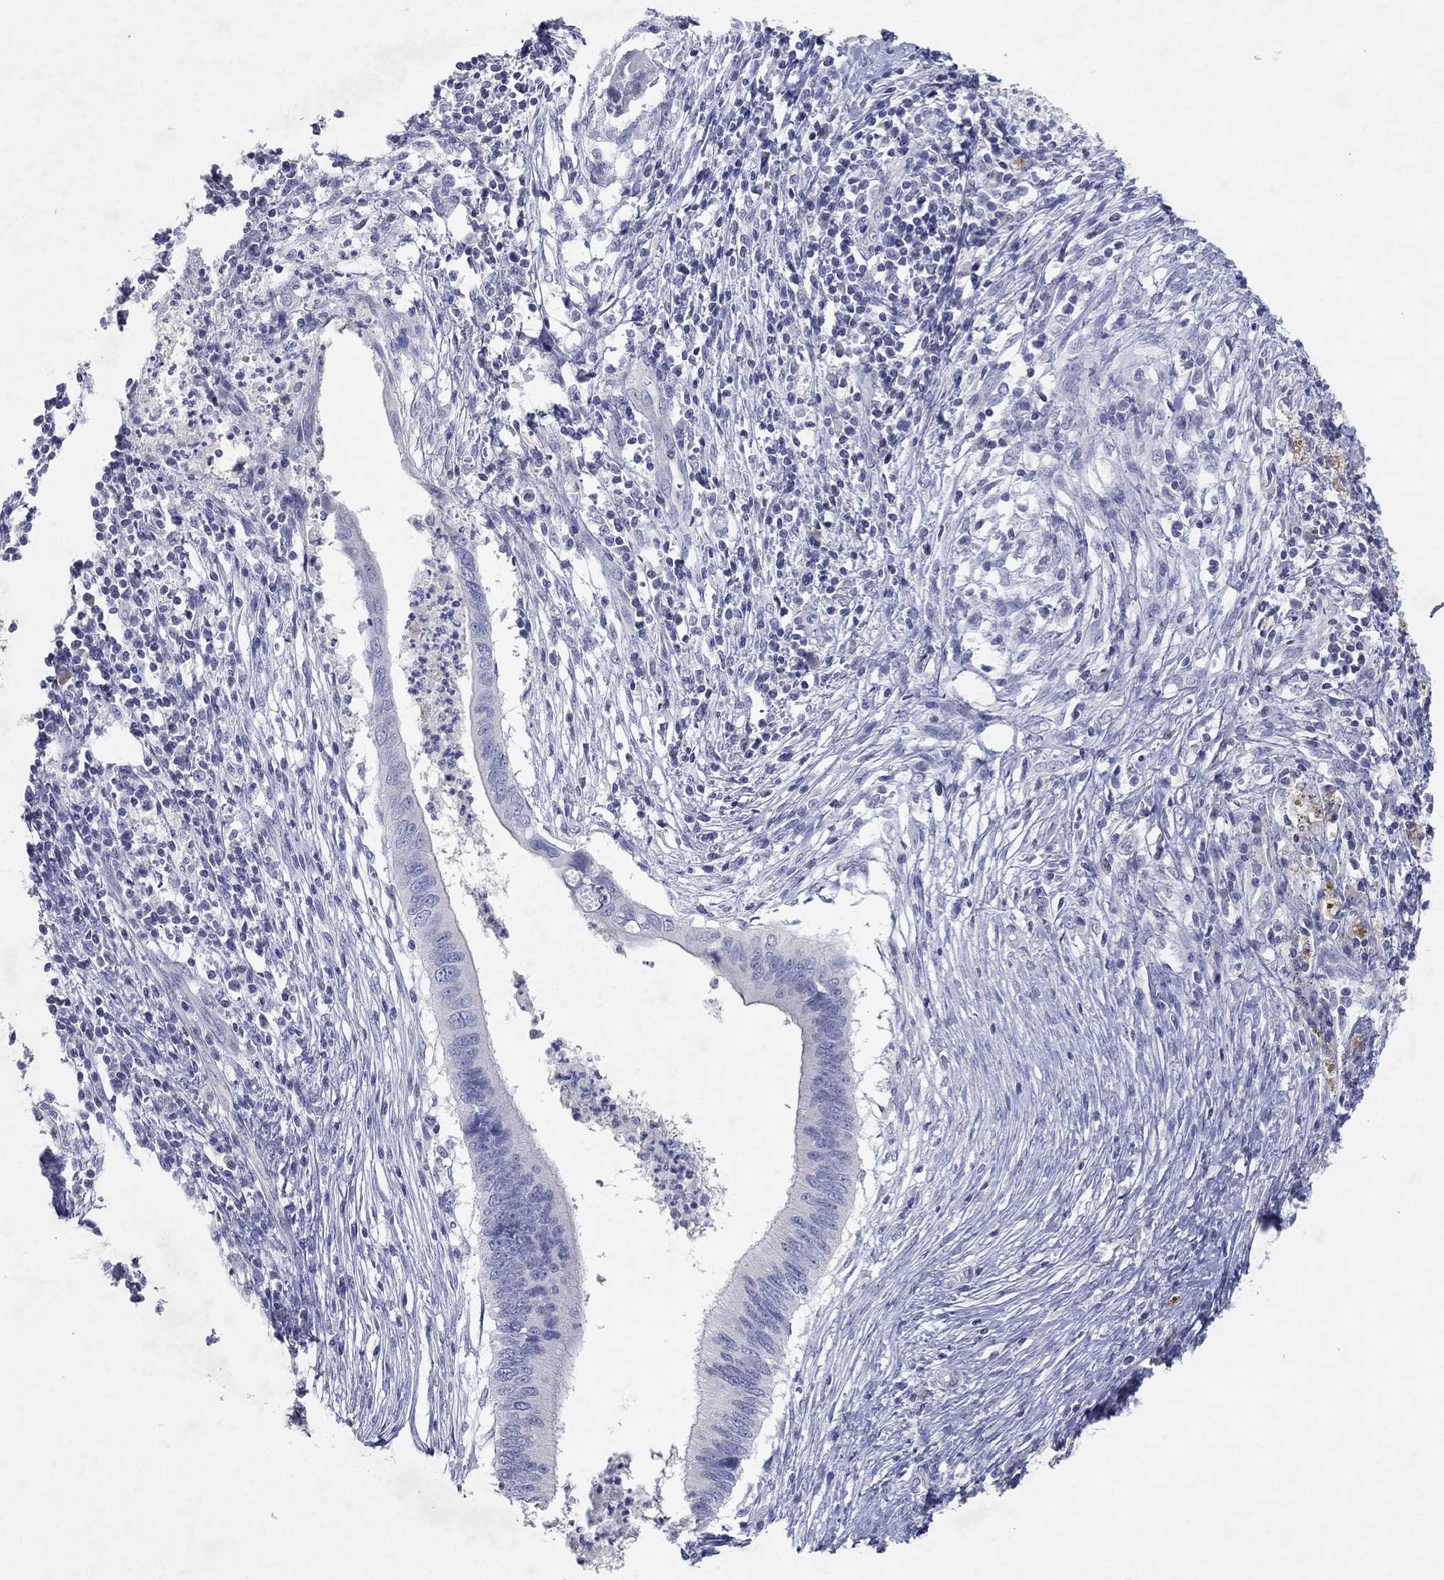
{"staining": {"intensity": "negative", "quantity": "none", "location": "none"}, "tissue": "cervical cancer", "cell_type": "Tumor cells", "image_type": "cancer", "snomed": [{"axis": "morphology", "description": "Adenocarcinoma, NOS"}, {"axis": "topography", "description": "Cervix"}], "caption": "The histopathology image shows no significant positivity in tumor cells of cervical adenocarcinoma.", "gene": "KRT40", "patient": {"sex": "female", "age": 42}}